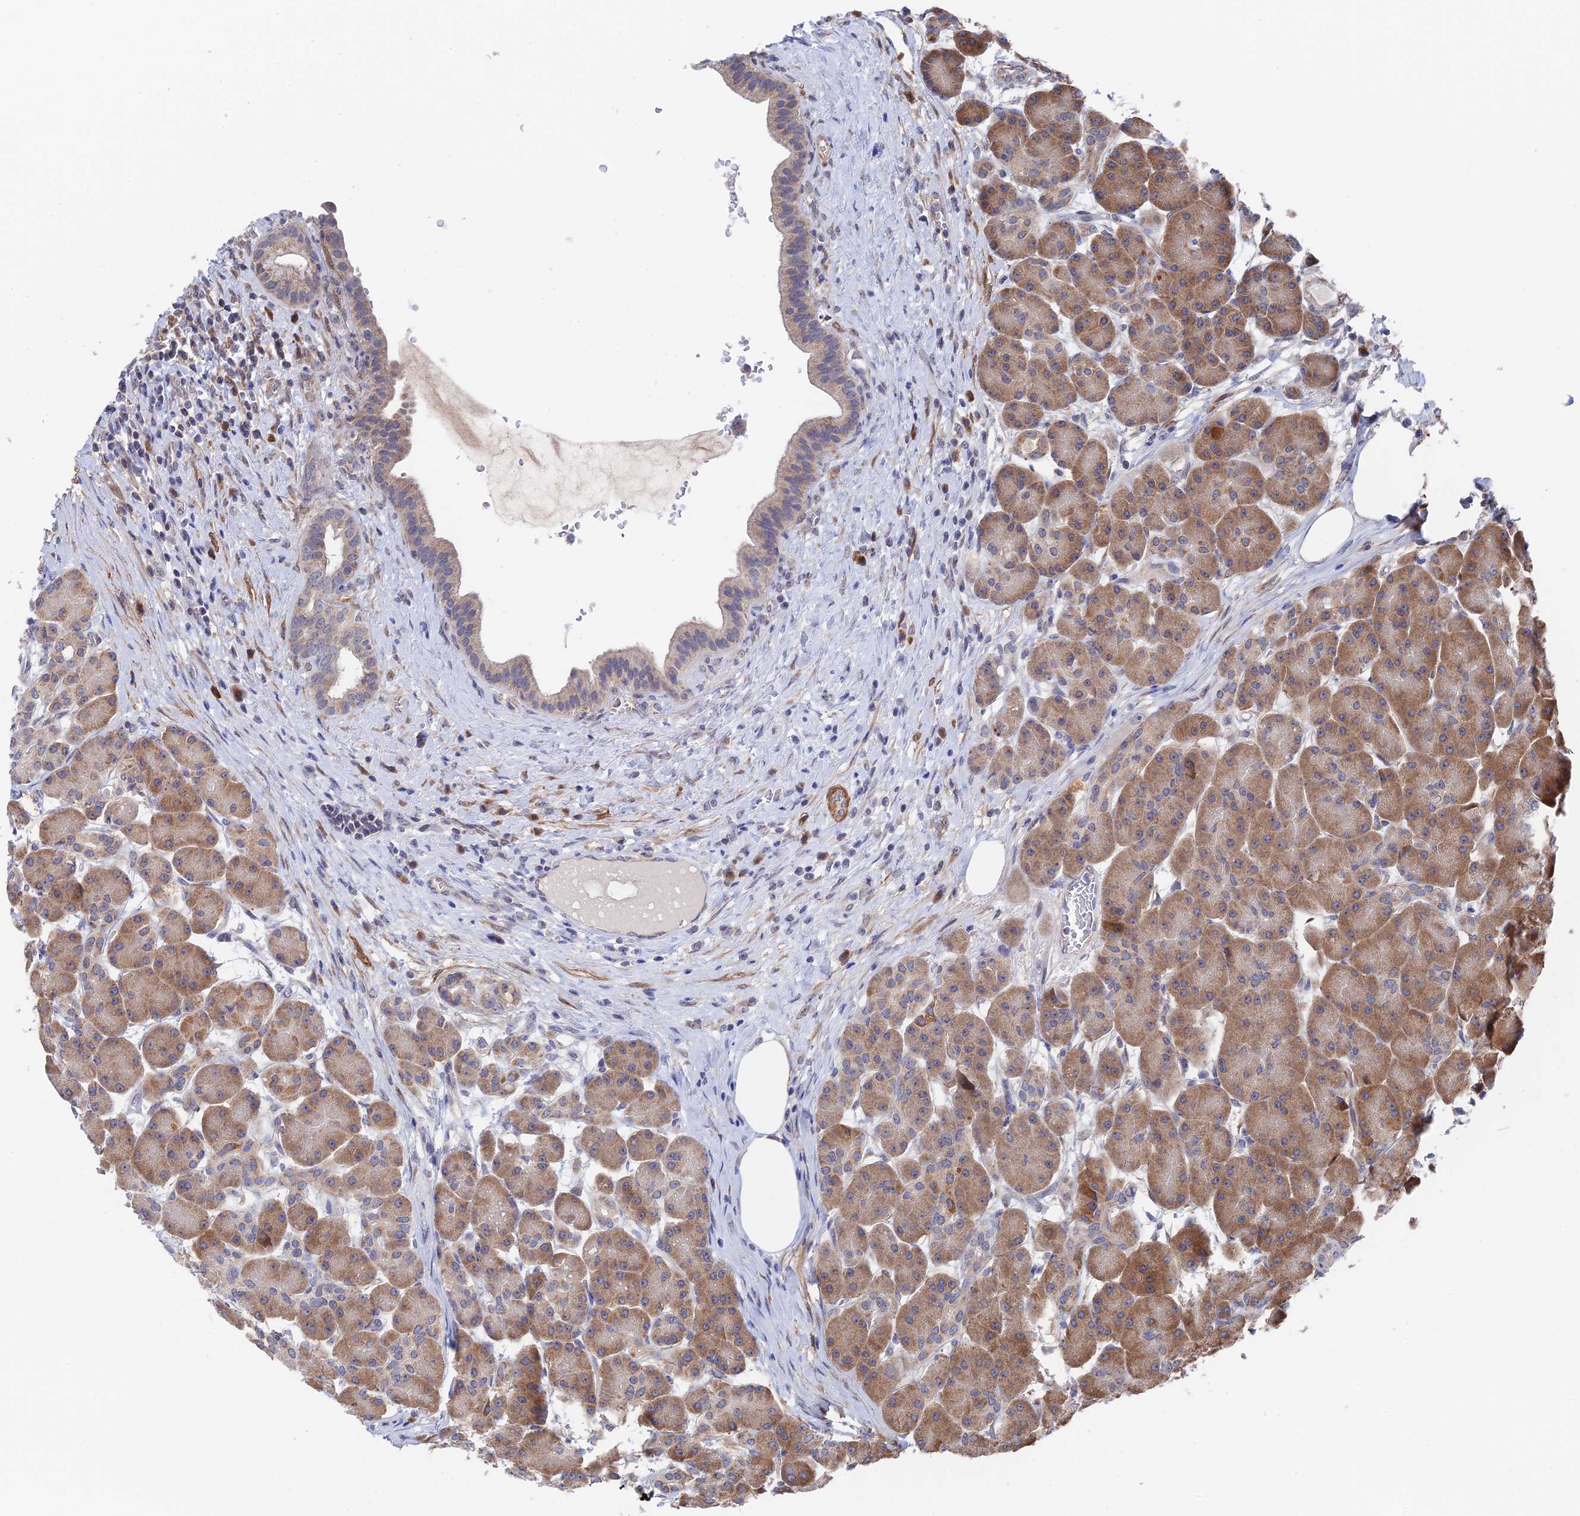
{"staining": {"intensity": "strong", "quantity": ">75%", "location": "cytoplasmic/membranous"}, "tissue": "pancreas", "cell_type": "Exocrine glandular cells", "image_type": "normal", "snomed": [{"axis": "morphology", "description": "Normal tissue, NOS"}, {"axis": "topography", "description": "Pancreas"}], "caption": "Immunohistochemical staining of unremarkable pancreas exhibits strong cytoplasmic/membranous protein expression in approximately >75% of exocrine glandular cells.", "gene": "ZNF320", "patient": {"sex": "male", "age": 63}}